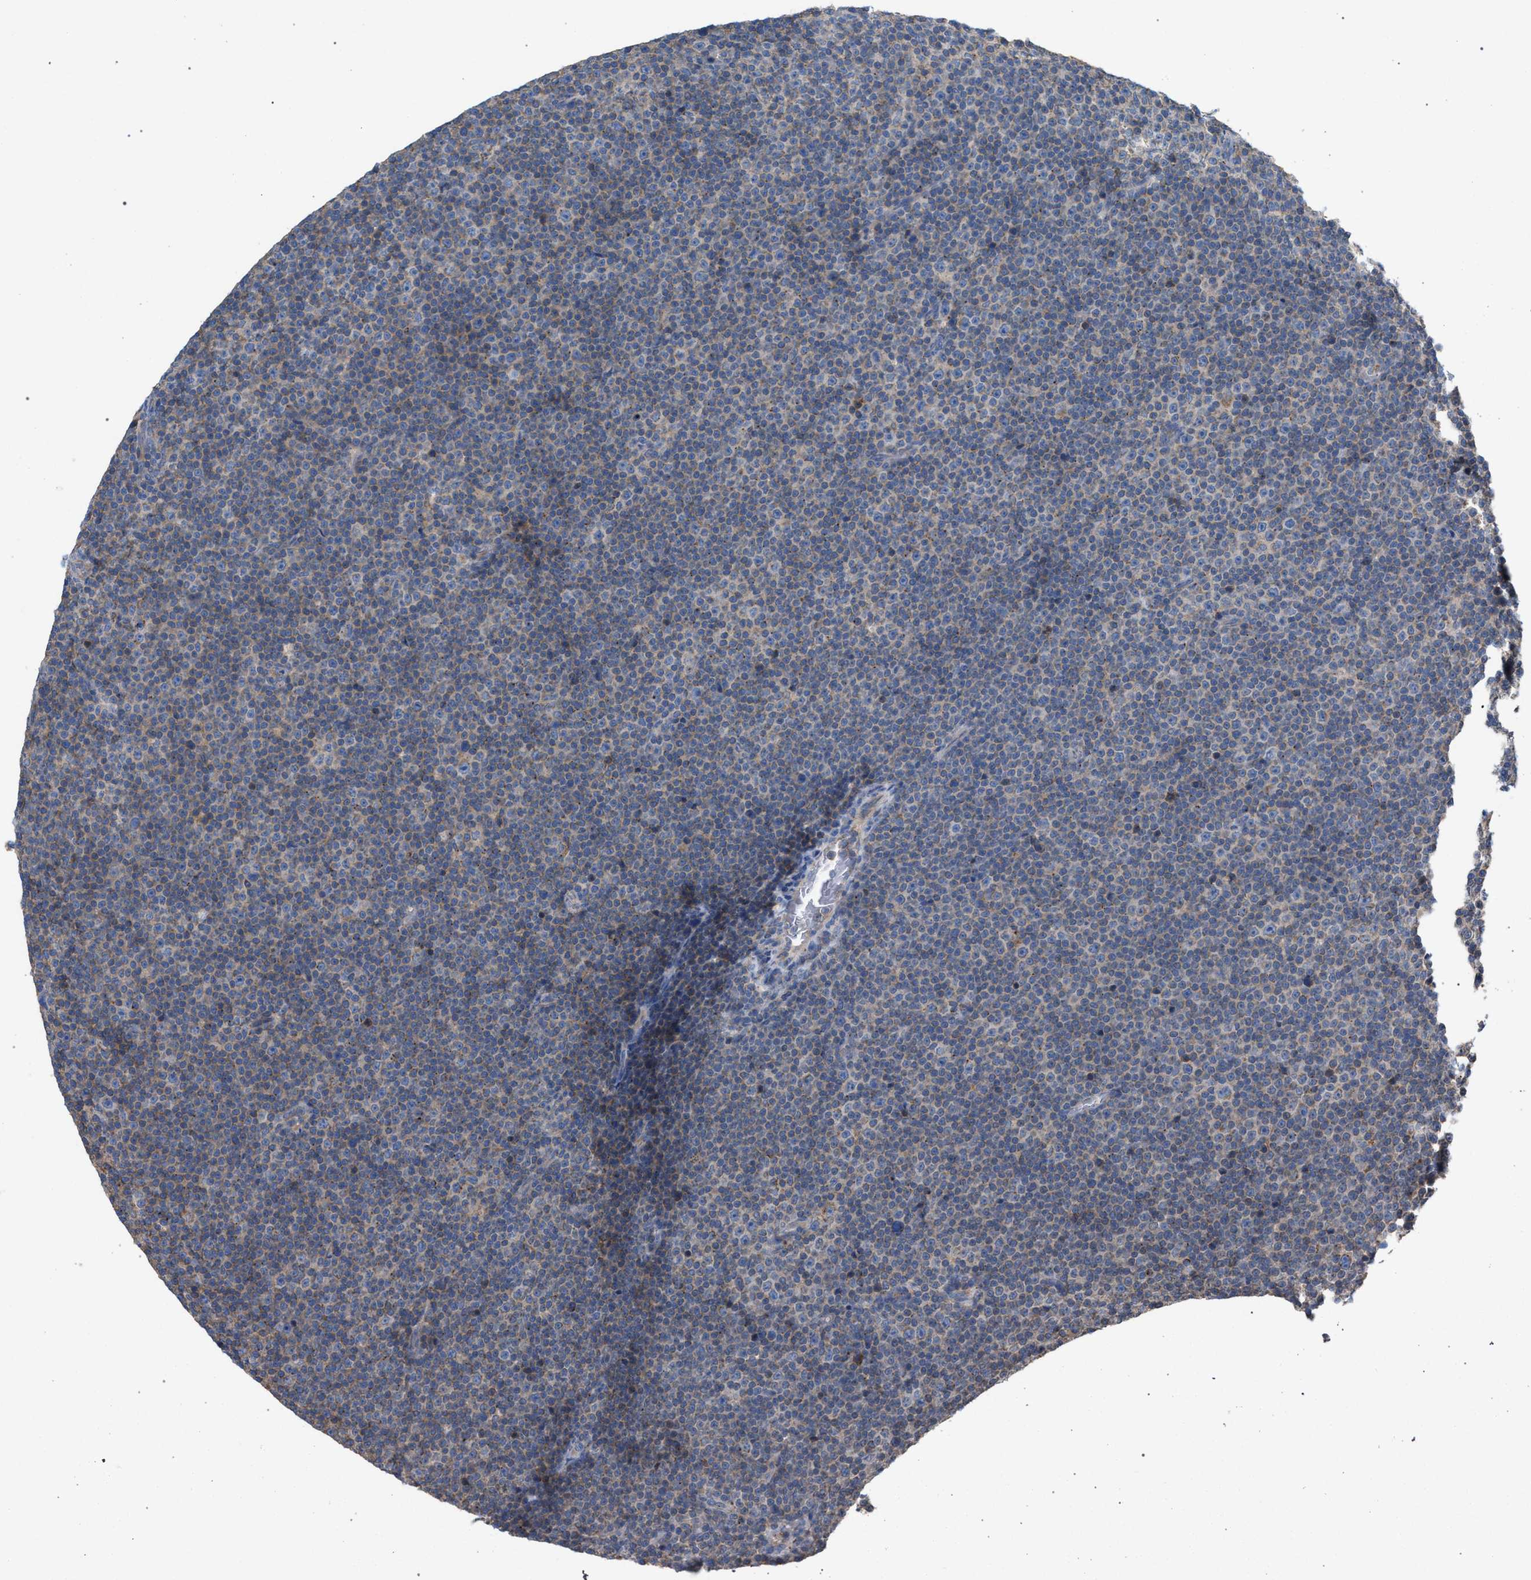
{"staining": {"intensity": "negative", "quantity": "none", "location": "none"}, "tissue": "lymphoma", "cell_type": "Tumor cells", "image_type": "cancer", "snomed": [{"axis": "morphology", "description": "Malignant lymphoma, non-Hodgkin's type, Low grade"}, {"axis": "topography", "description": "Lymph node"}], "caption": "DAB (3,3'-diaminobenzidine) immunohistochemical staining of lymphoma reveals no significant positivity in tumor cells. Nuclei are stained in blue.", "gene": "VPS13A", "patient": {"sex": "female", "age": 67}}